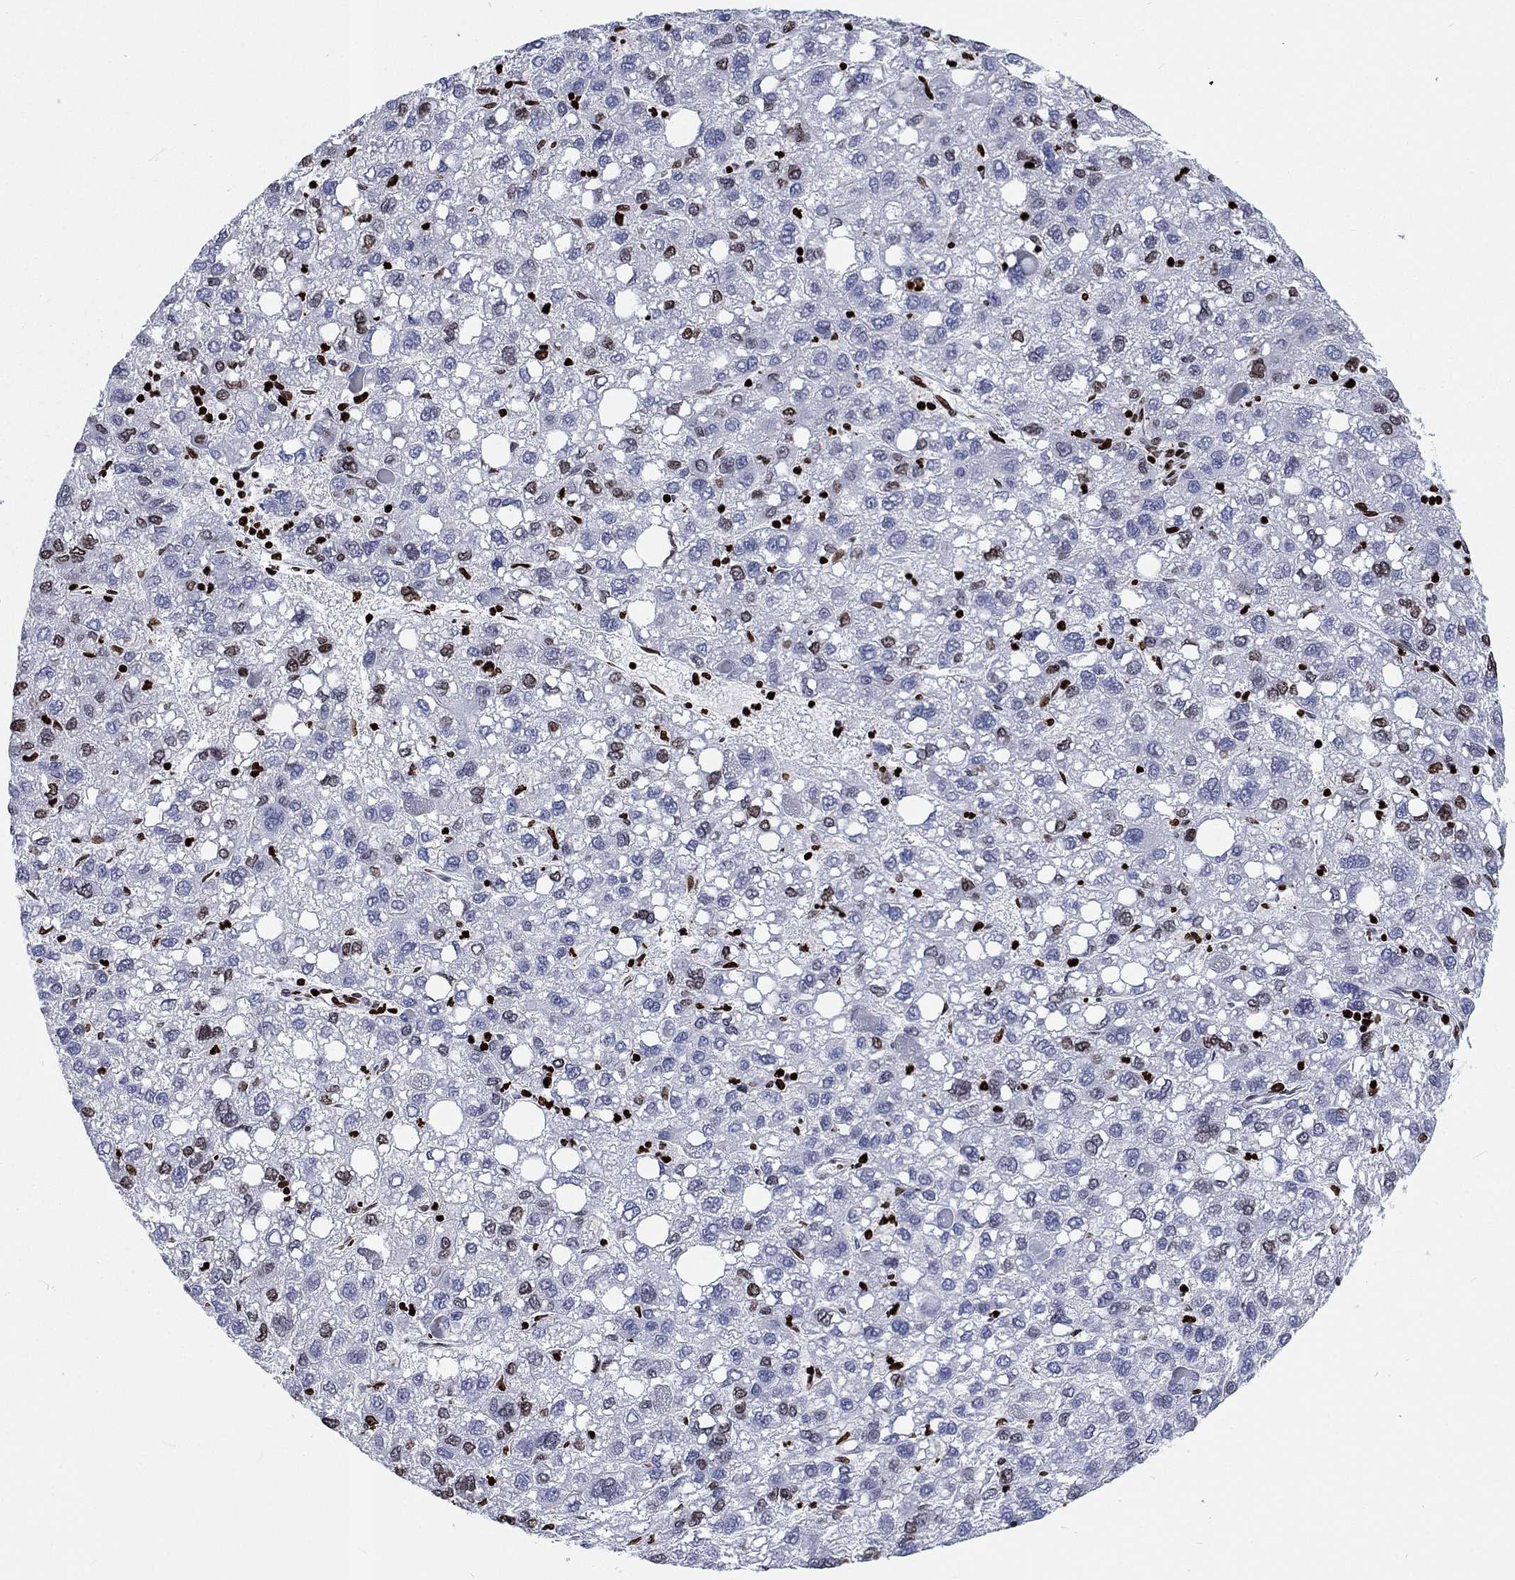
{"staining": {"intensity": "moderate", "quantity": "<25%", "location": "nuclear"}, "tissue": "liver cancer", "cell_type": "Tumor cells", "image_type": "cancer", "snomed": [{"axis": "morphology", "description": "Carcinoma, Hepatocellular, NOS"}, {"axis": "topography", "description": "Liver"}], "caption": "Tumor cells reveal low levels of moderate nuclear staining in approximately <25% of cells in liver cancer (hepatocellular carcinoma).", "gene": "H1-5", "patient": {"sex": "female", "age": 82}}